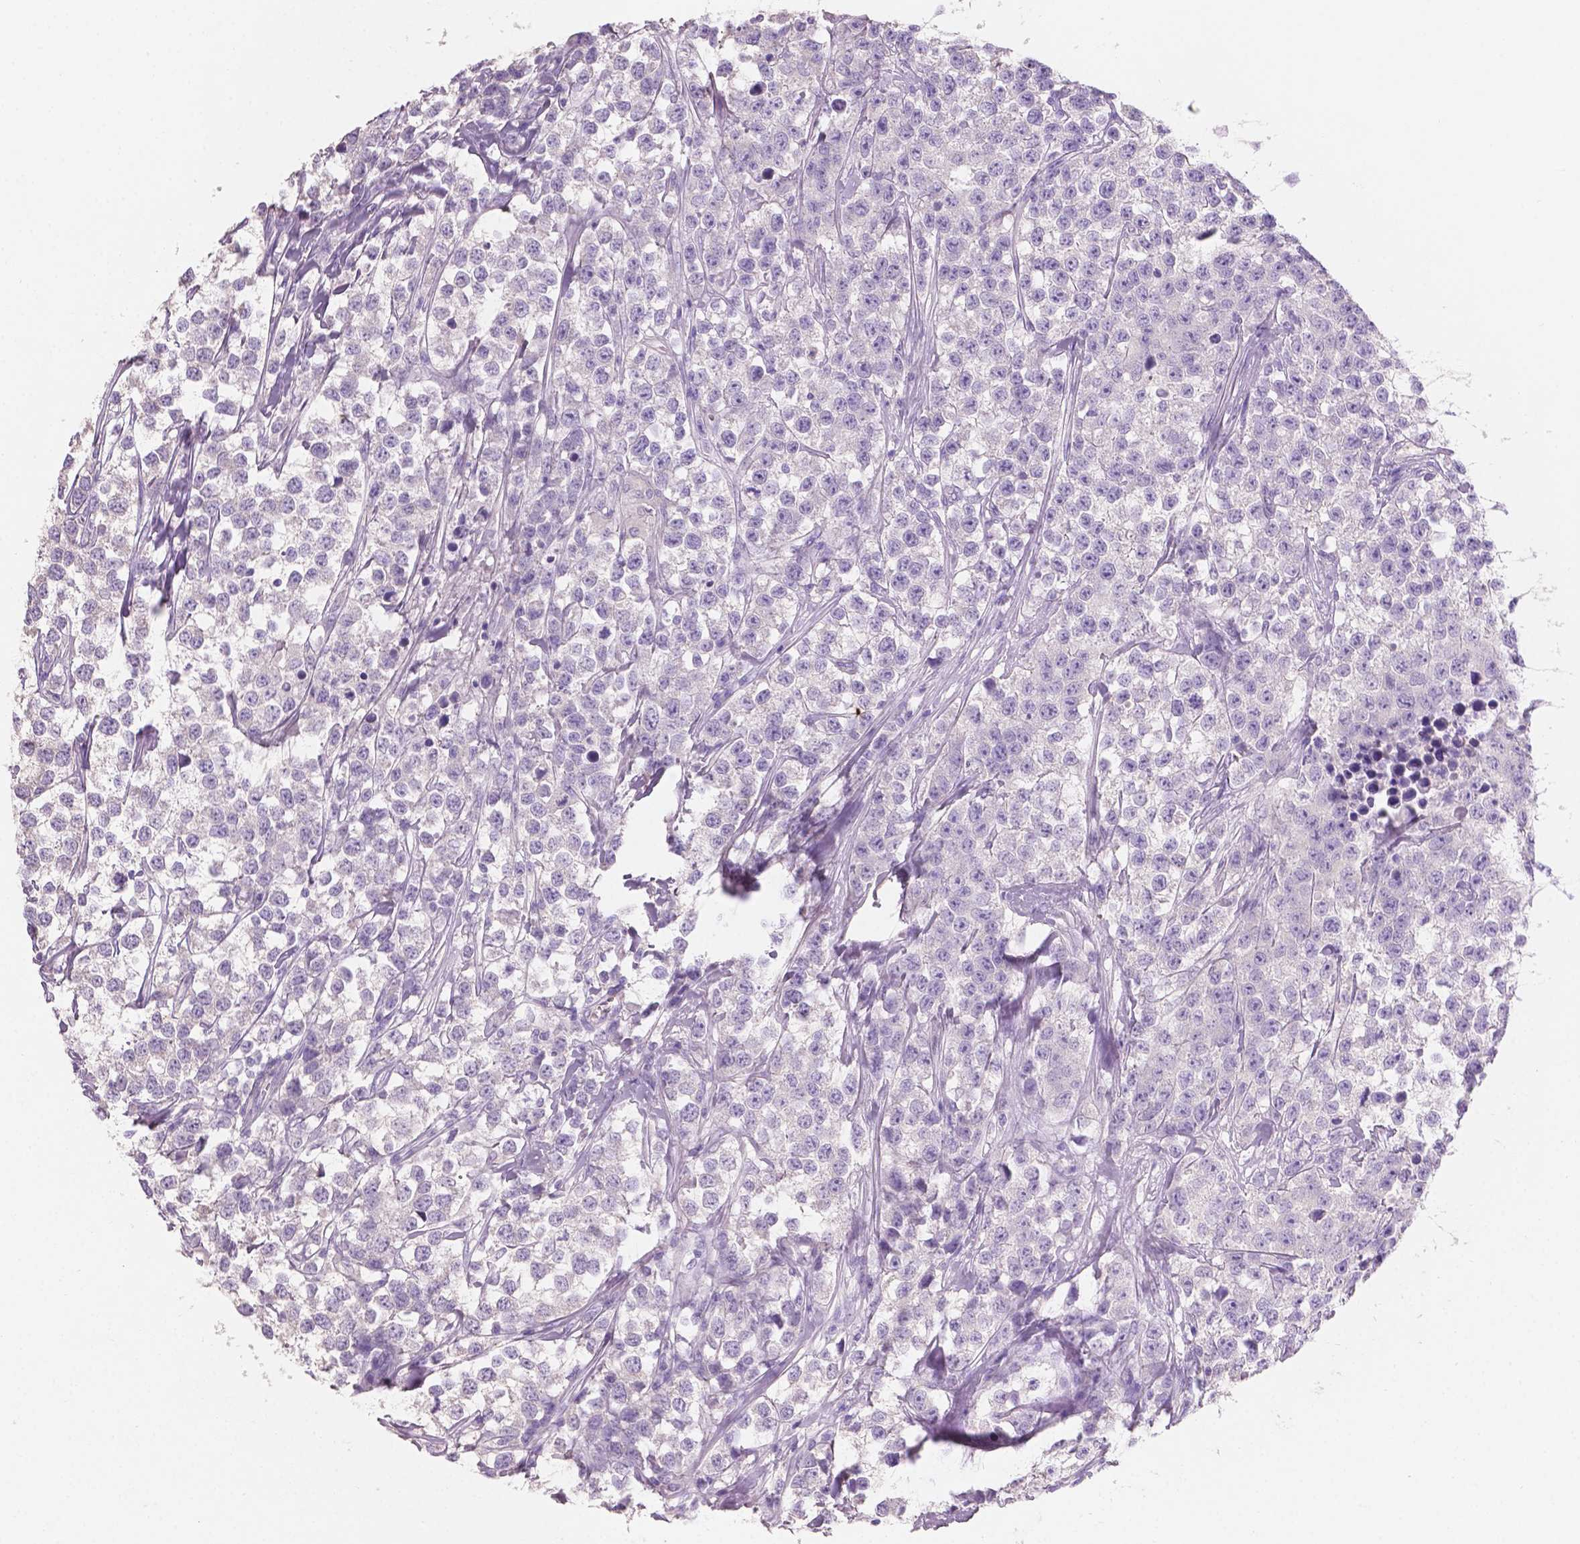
{"staining": {"intensity": "negative", "quantity": "none", "location": "none"}, "tissue": "testis cancer", "cell_type": "Tumor cells", "image_type": "cancer", "snomed": [{"axis": "morphology", "description": "Seminoma, NOS"}, {"axis": "topography", "description": "Testis"}], "caption": "High magnification brightfield microscopy of seminoma (testis) stained with DAB (3,3'-diaminobenzidine) (brown) and counterstained with hematoxylin (blue): tumor cells show no significant positivity.", "gene": "SBSN", "patient": {"sex": "male", "age": 59}}